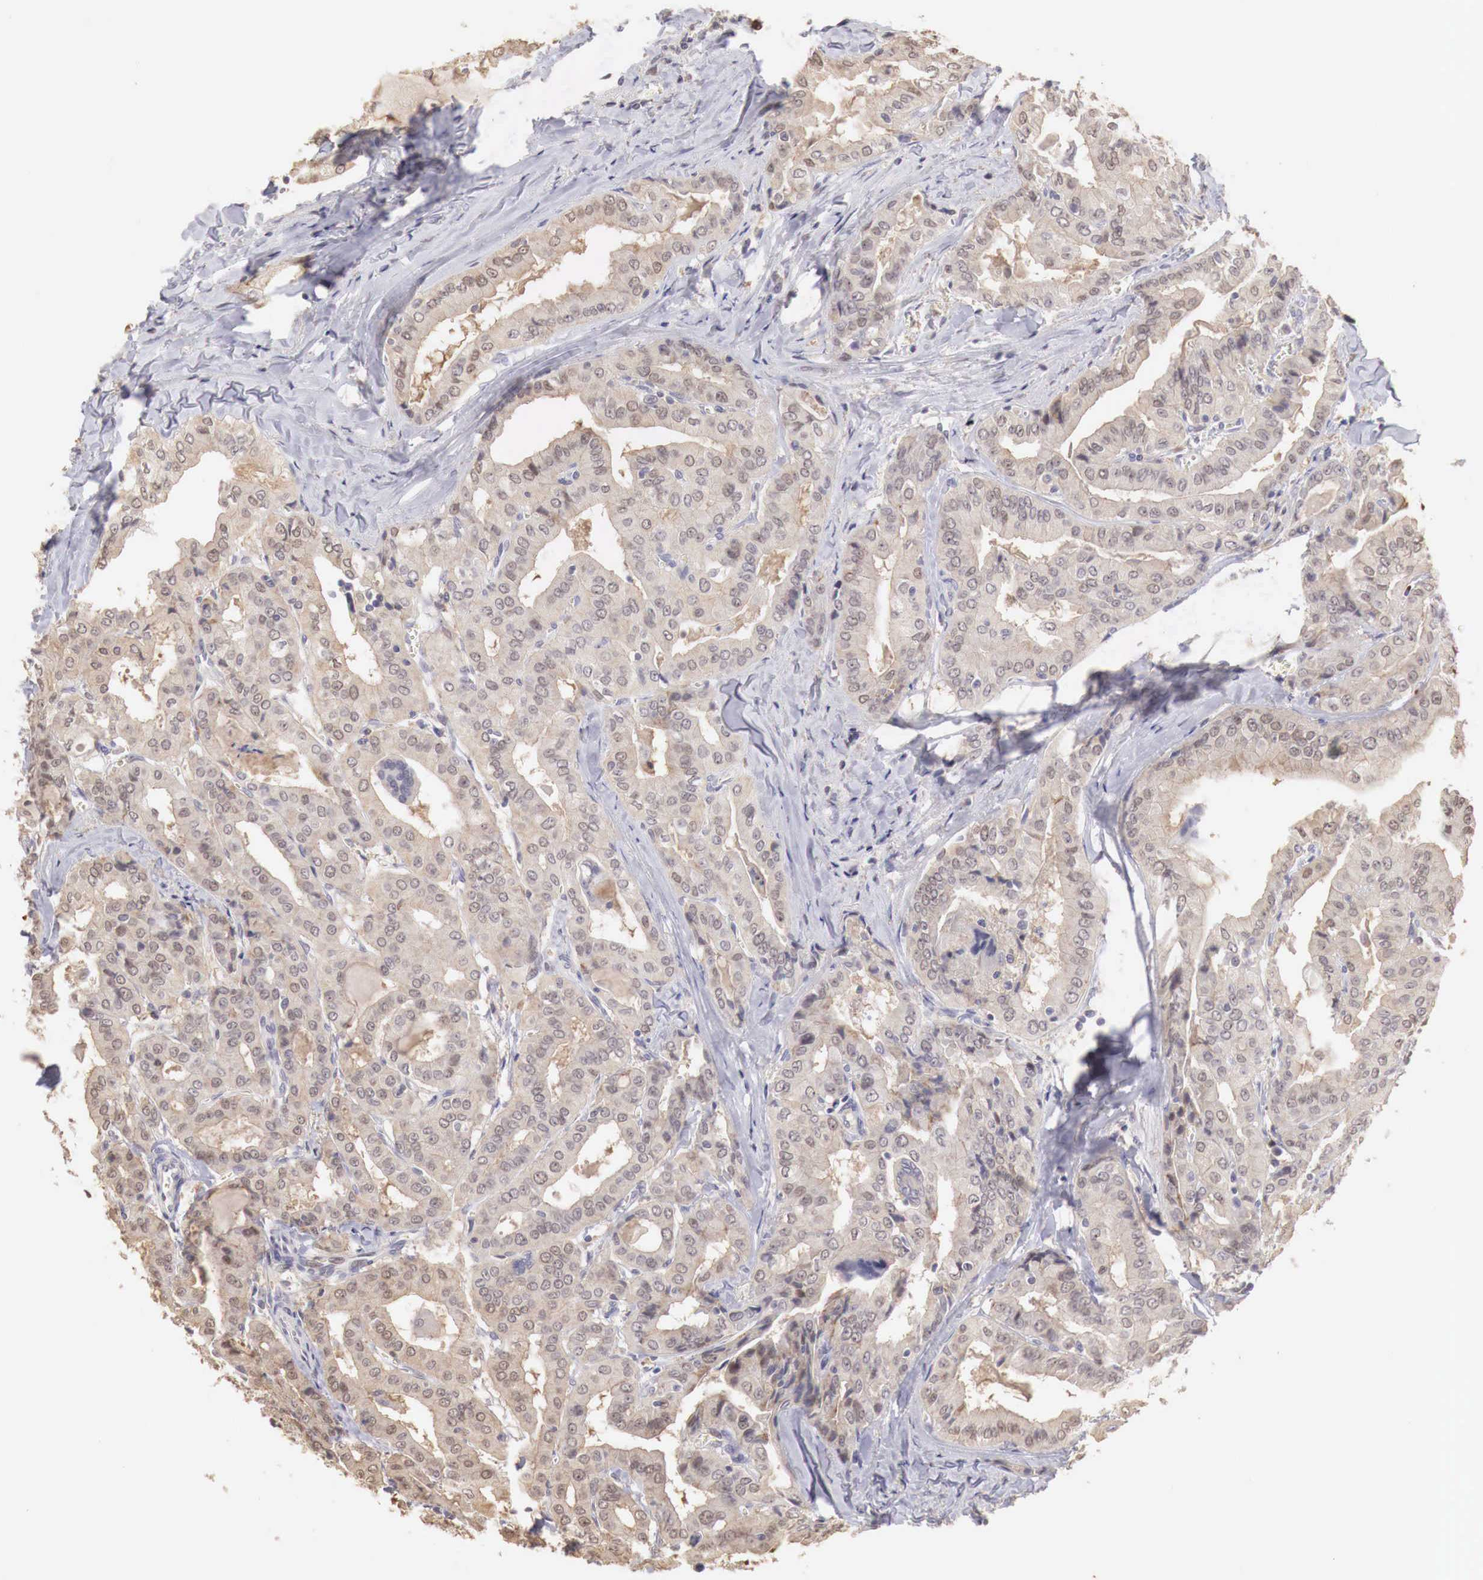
{"staining": {"intensity": "weak", "quantity": ">75%", "location": "cytoplasmic/membranous"}, "tissue": "thyroid cancer", "cell_type": "Tumor cells", "image_type": "cancer", "snomed": [{"axis": "morphology", "description": "Papillary adenocarcinoma, NOS"}, {"axis": "topography", "description": "Thyroid gland"}], "caption": "Thyroid cancer was stained to show a protein in brown. There is low levels of weak cytoplasmic/membranous expression in about >75% of tumor cells.", "gene": "TBC1D9", "patient": {"sex": "female", "age": 71}}